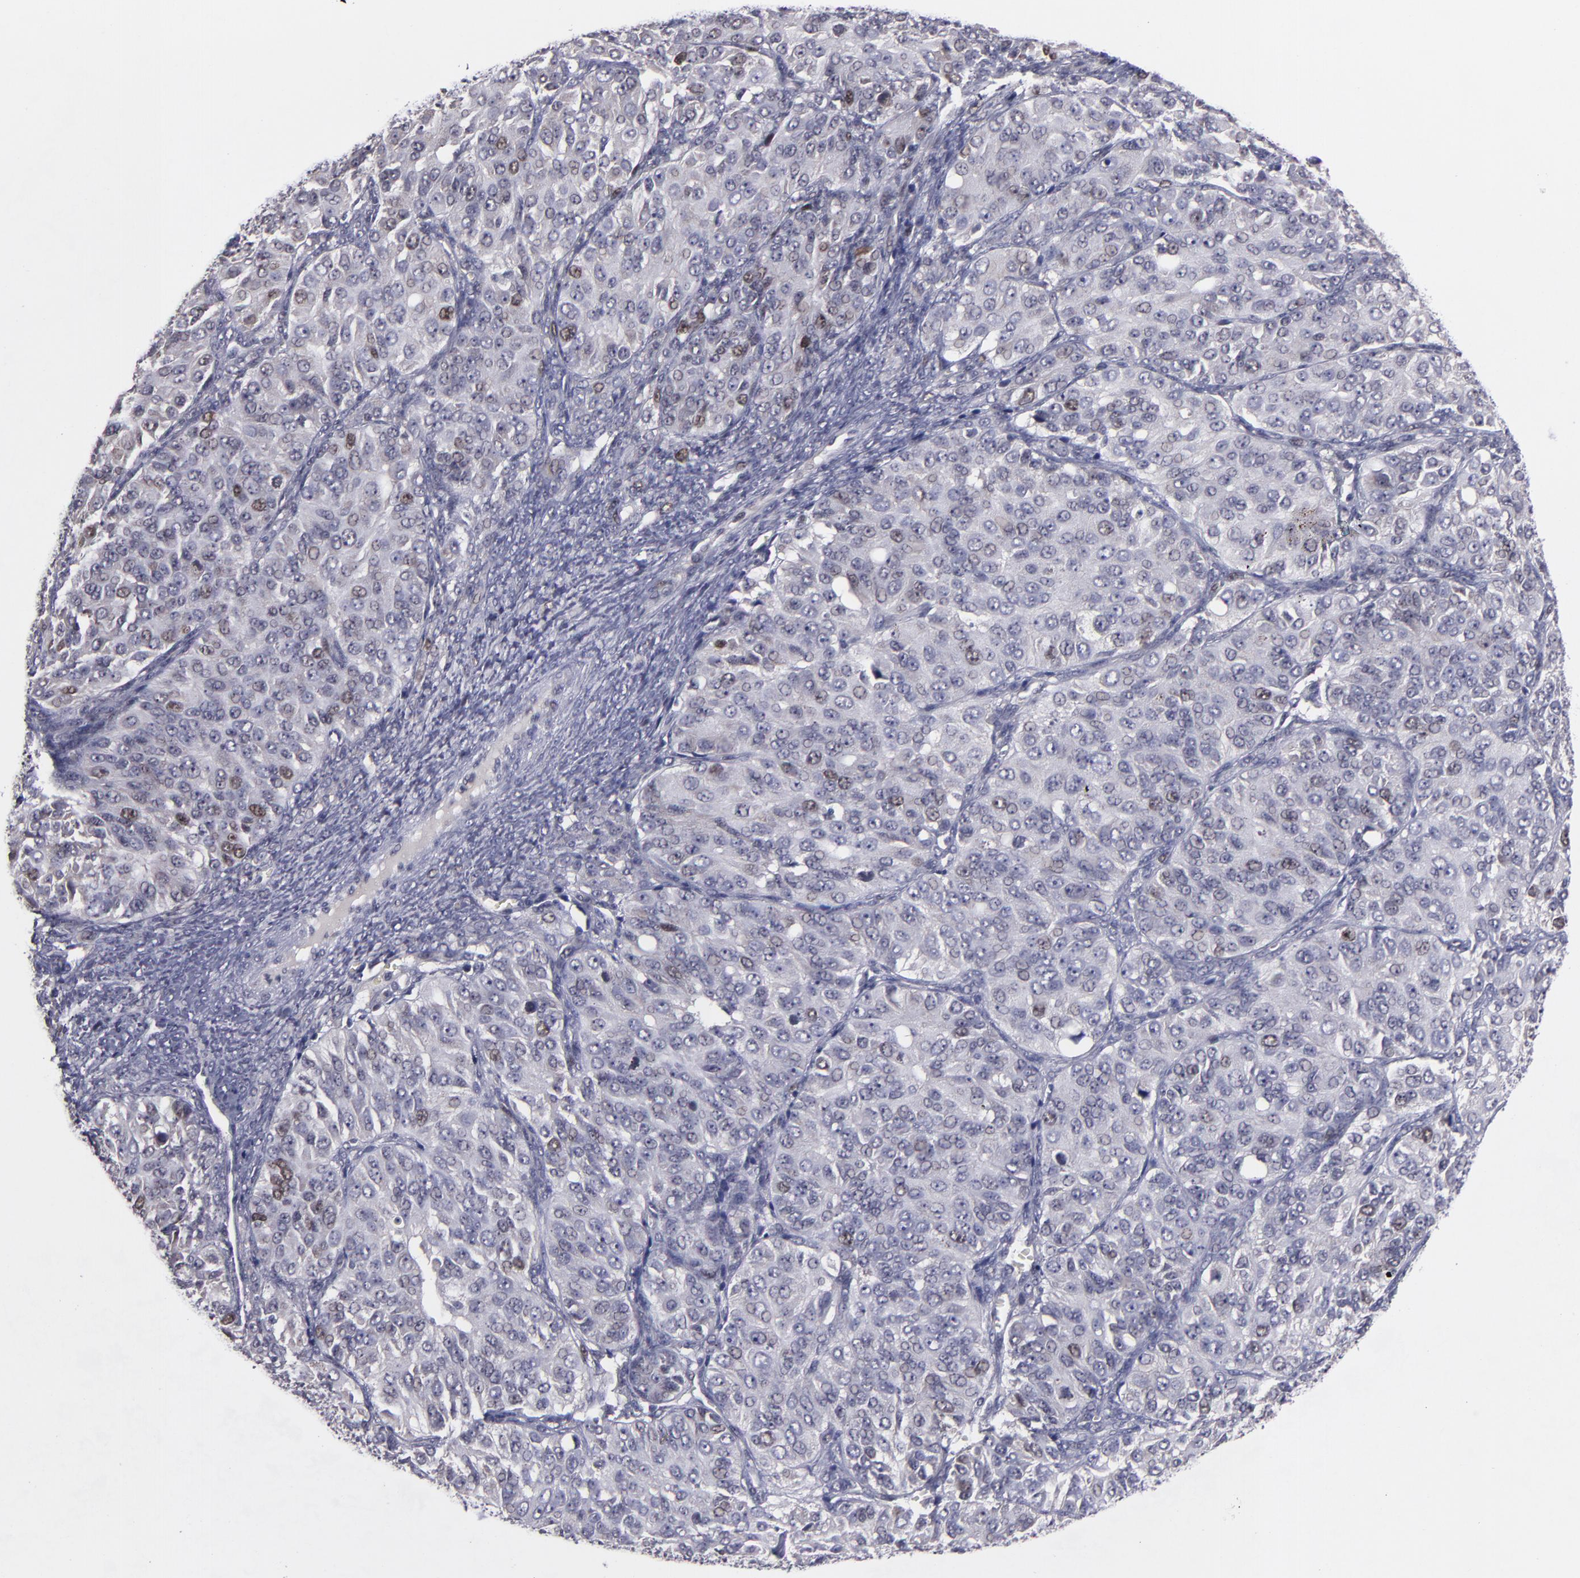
{"staining": {"intensity": "moderate", "quantity": "<25%", "location": "nuclear"}, "tissue": "ovarian cancer", "cell_type": "Tumor cells", "image_type": "cancer", "snomed": [{"axis": "morphology", "description": "Carcinoma, endometroid"}, {"axis": "topography", "description": "Ovary"}], "caption": "A histopathology image of human ovarian cancer stained for a protein reveals moderate nuclear brown staining in tumor cells. The staining was performed using DAB, with brown indicating positive protein expression. Nuclei are stained blue with hematoxylin.", "gene": "CDC7", "patient": {"sex": "female", "age": 51}}